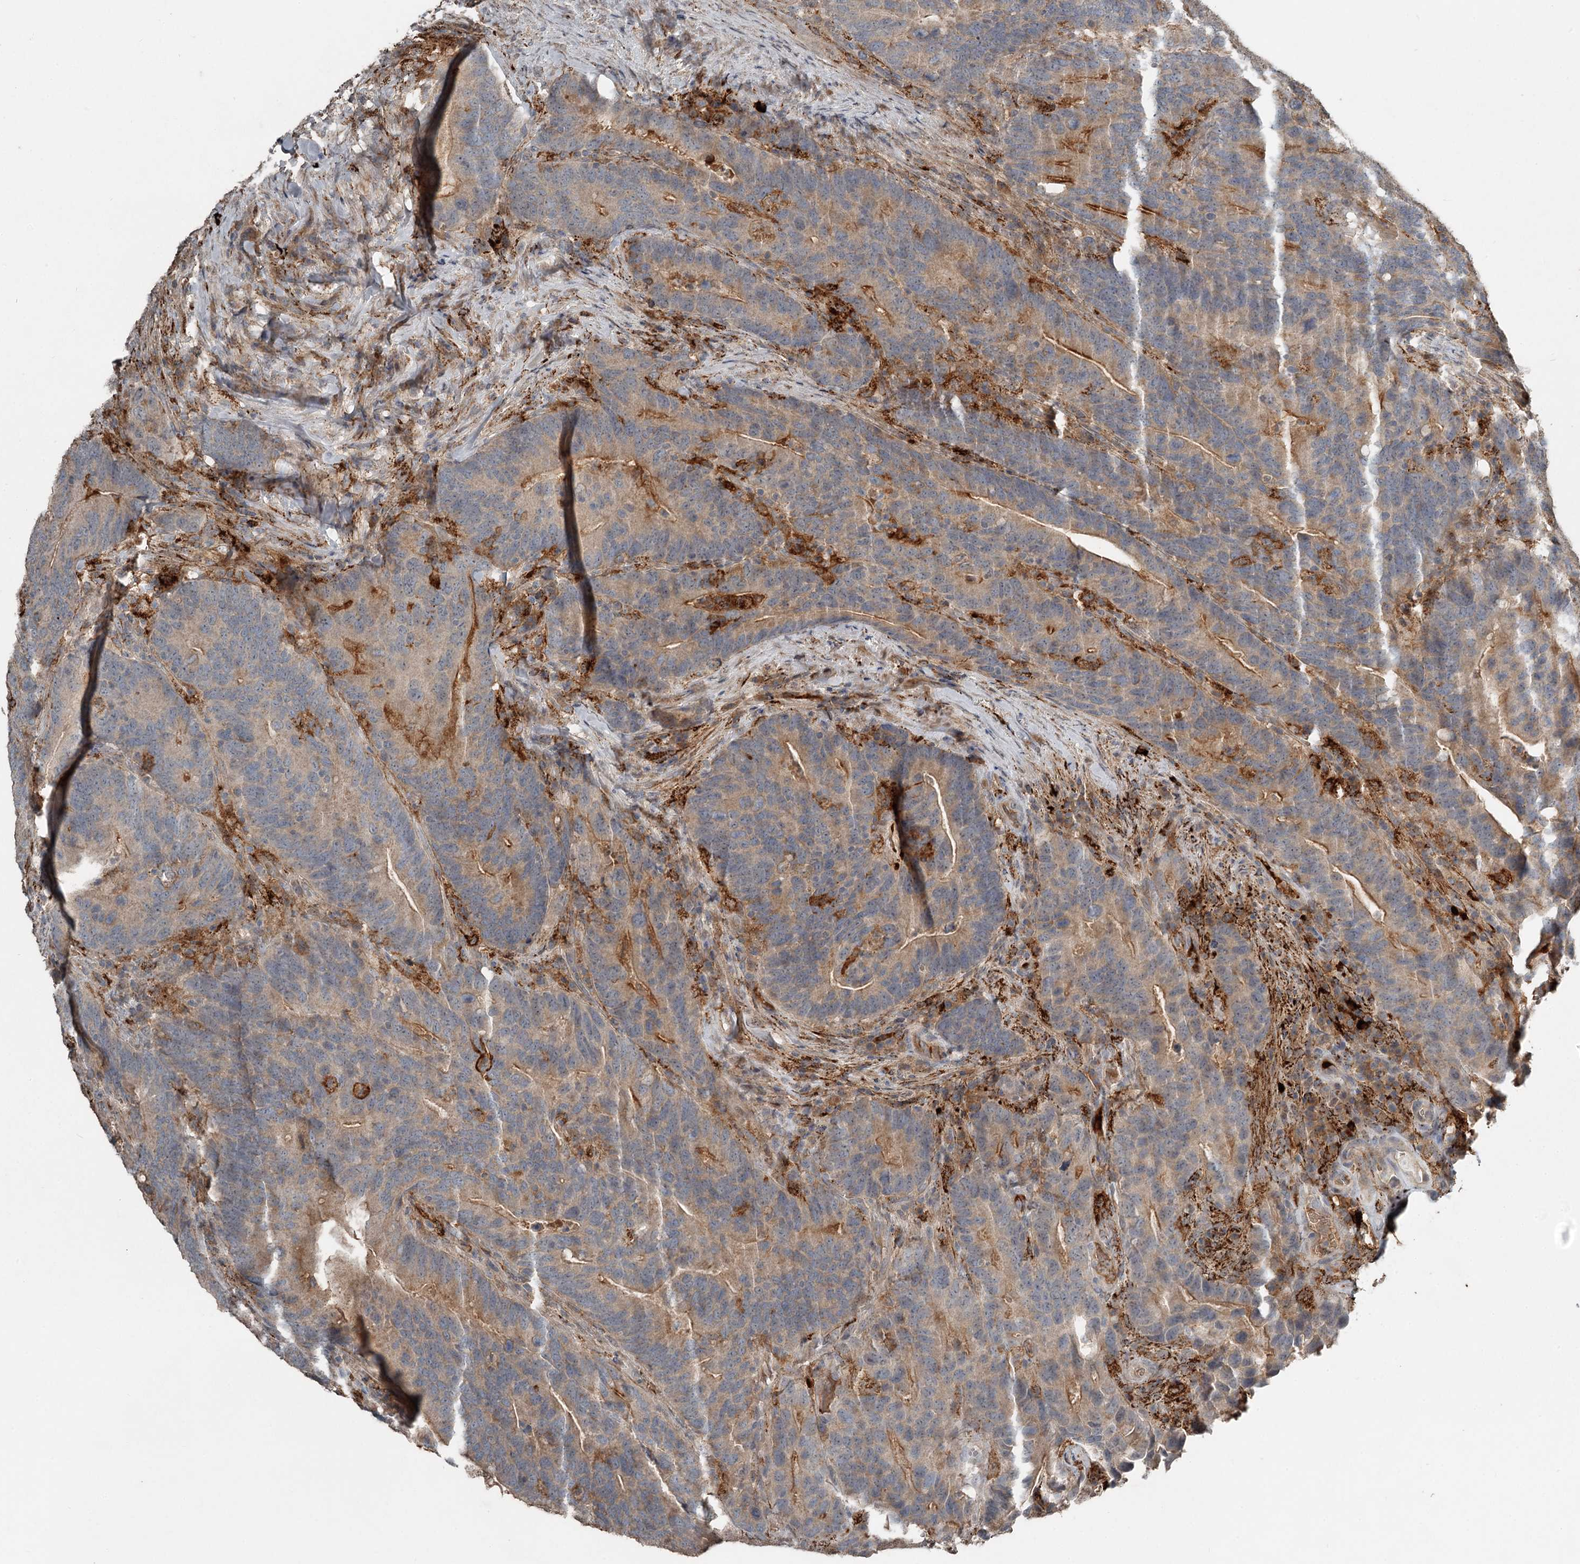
{"staining": {"intensity": "moderate", "quantity": "25%-75%", "location": "cytoplasmic/membranous"}, "tissue": "colorectal cancer", "cell_type": "Tumor cells", "image_type": "cancer", "snomed": [{"axis": "morphology", "description": "Adenocarcinoma, NOS"}, {"axis": "topography", "description": "Colon"}], "caption": "Protein staining by IHC exhibits moderate cytoplasmic/membranous positivity in approximately 25%-75% of tumor cells in adenocarcinoma (colorectal).", "gene": "SLC39A8", "patient": {"sex": "female", "age": 66}}